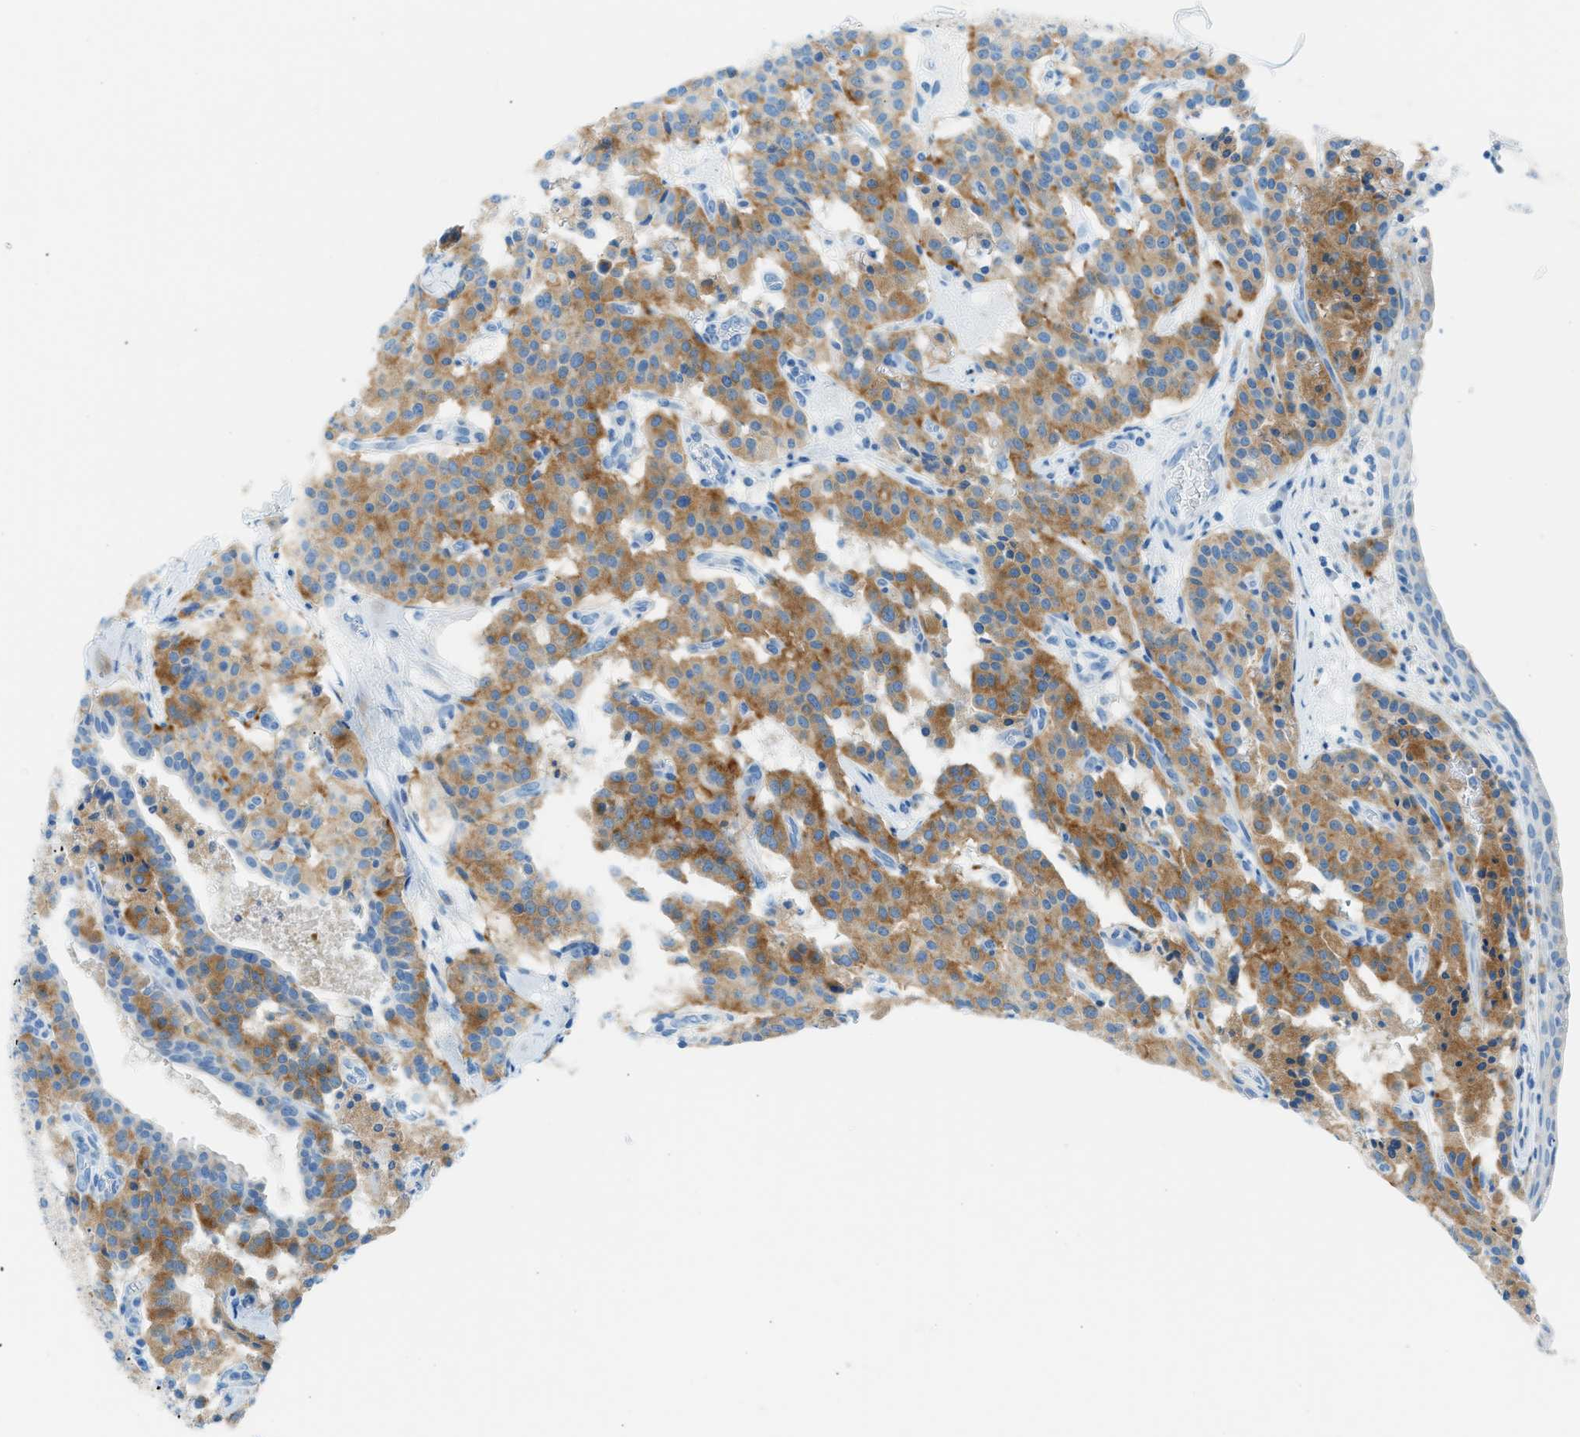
{"staining": {"intensity": "moderate", "quantity": ">75%", "location": "cytoplasmic/membranous"}, "tissue": "carcinoid", "cell_type": "Tumor cells", "image_type": "cancer", "snomed": [{"axis": "morphology", "description": "Carcinoid, malignant, NOS"}, {"axis": "topography", "description": "Lung"}], "caption": "Immunohistochemical staining of carcinoid (malignant) displays medium levels of moderate cytoplasmic/membranous positivity in about >75% of tumor cells.", "gene": "C21orf62", "patient": {"sex": "male", "age": 30}}